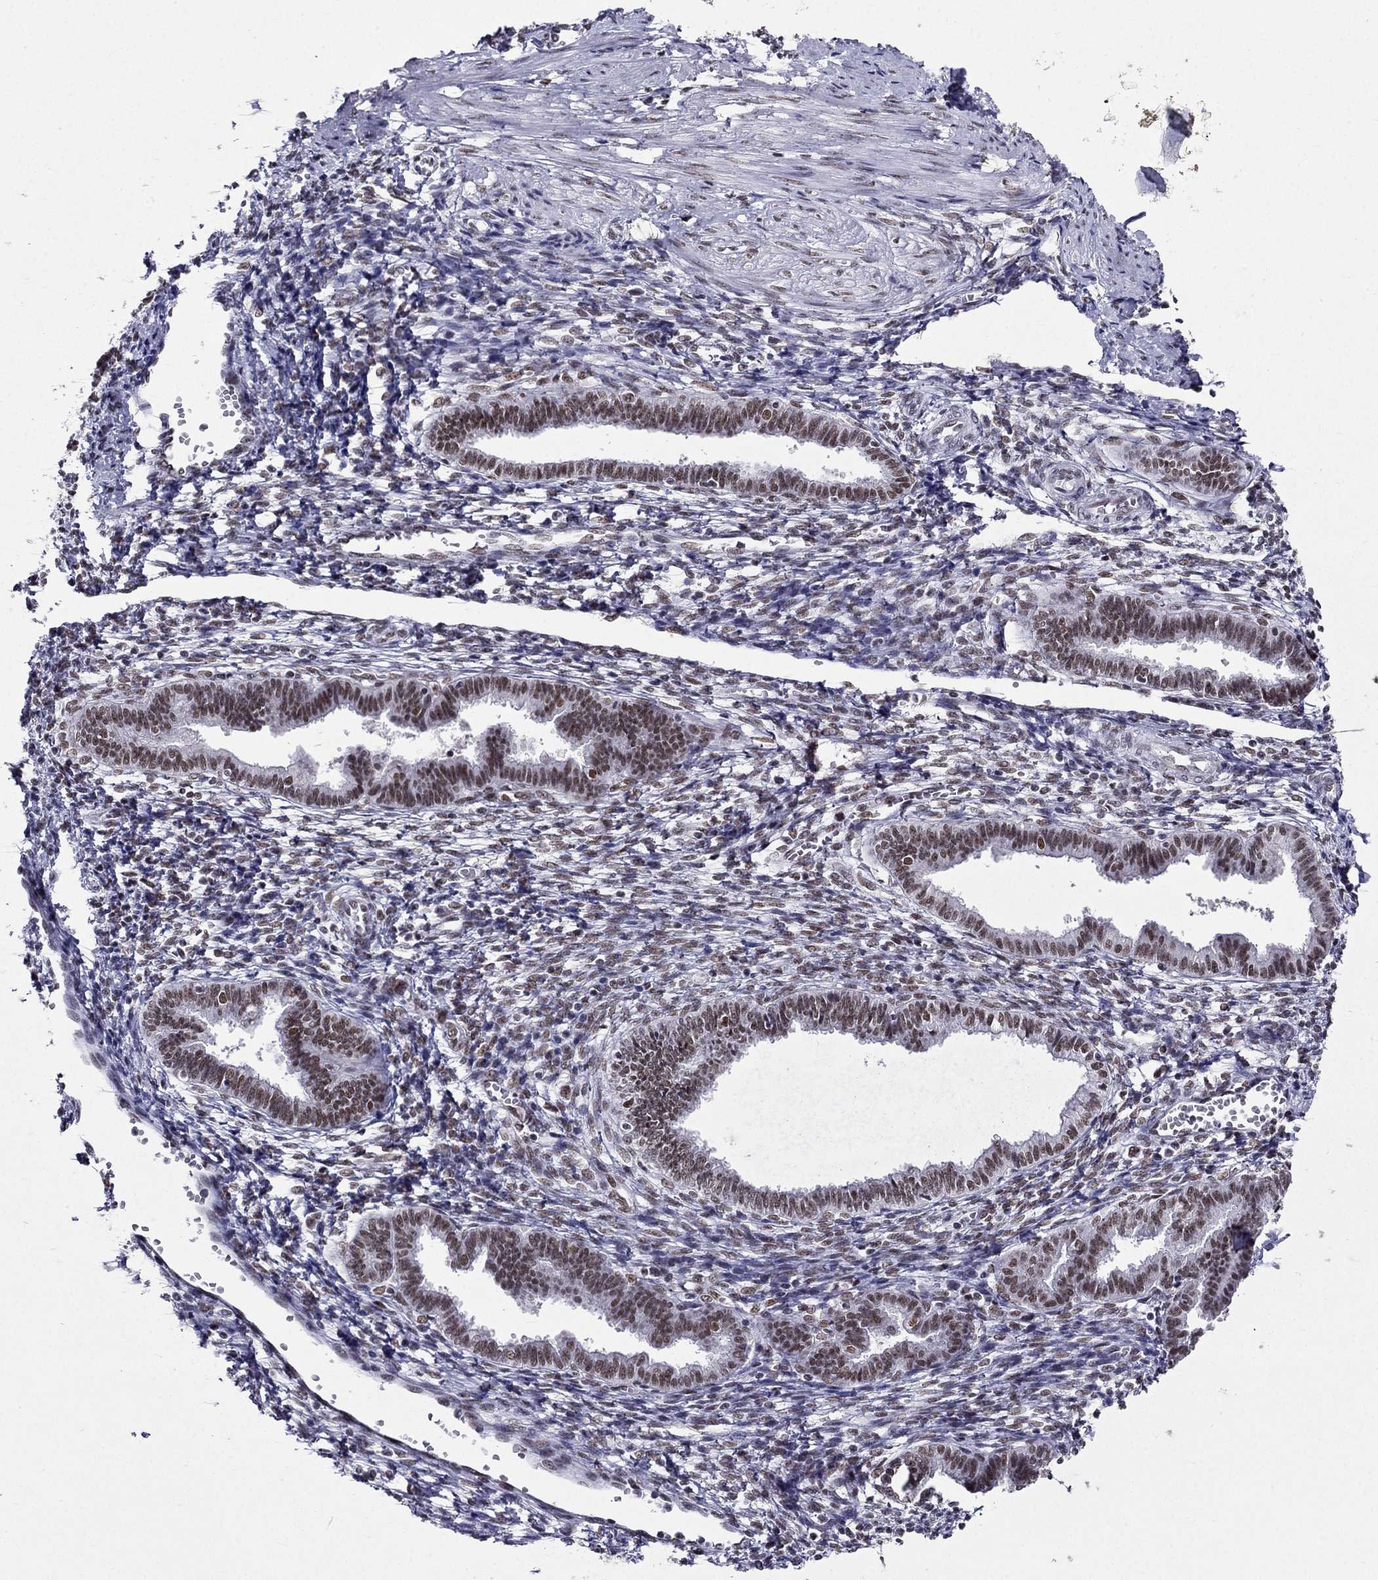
{"staining": {"intensity": "moderate", "quantity": "<25%", "location": "nuclear"}, "tissue": "endometrium", "cell_type": "Cells in endometrial stroma", "image_type": "normal", "snomed": [{"axis": "morphology", "description": "Normal tissue, NOS"}, {"axis": "topography", "description": "Cervix"}, {"axis": "topography", "description": "Endometrium"}], "caption": "High-power microscopy captured an immunohistochemistry (IHC) micrograph of benign endometrium, revealing moderate nuclear positivity in about <25% of cells in endometrial stroma. (Brightfield microscopy of DAB IHC at high magnification).", "gene": "ZNF420", "patient": {"sex": "female", "age": 37}}